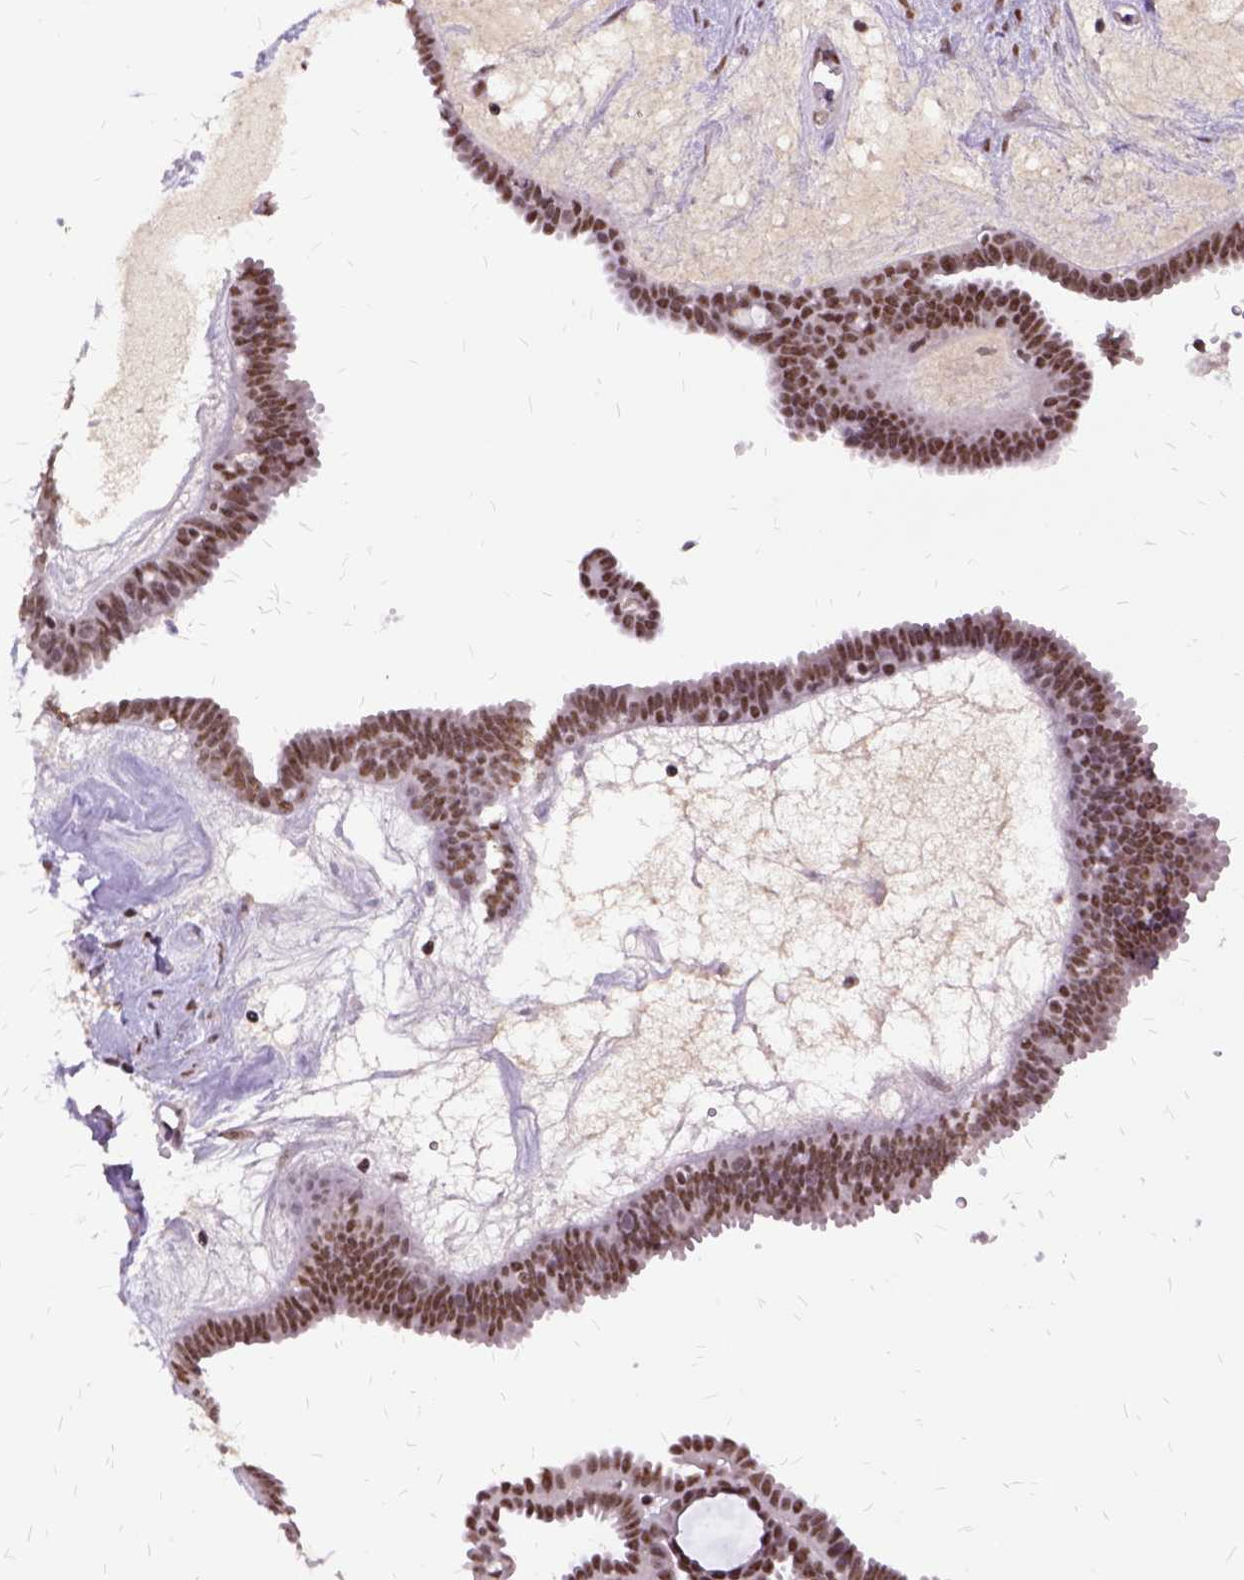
{"staining": {"intensity": "moderate", "quantity": ">75%", "location": "nuclear"}, "tissue": "ovarian cancer", "cell_type": "Tumor cells", "image_type": "cancer", "snomed": [{"axis": "morphology", "description": "Cystadenocarcinoma, serous, NOS"}, {"axis": "topography", "description": "Ovary"}], "caption": "Immunohistochemical staining of human ovarian serous cystadenocarcinoma reveals moderate nuclear protein expression in approximately >75% of tumor cells.", "gene": "SETD1A", "patient": {"sex": "female", "age": 71}}